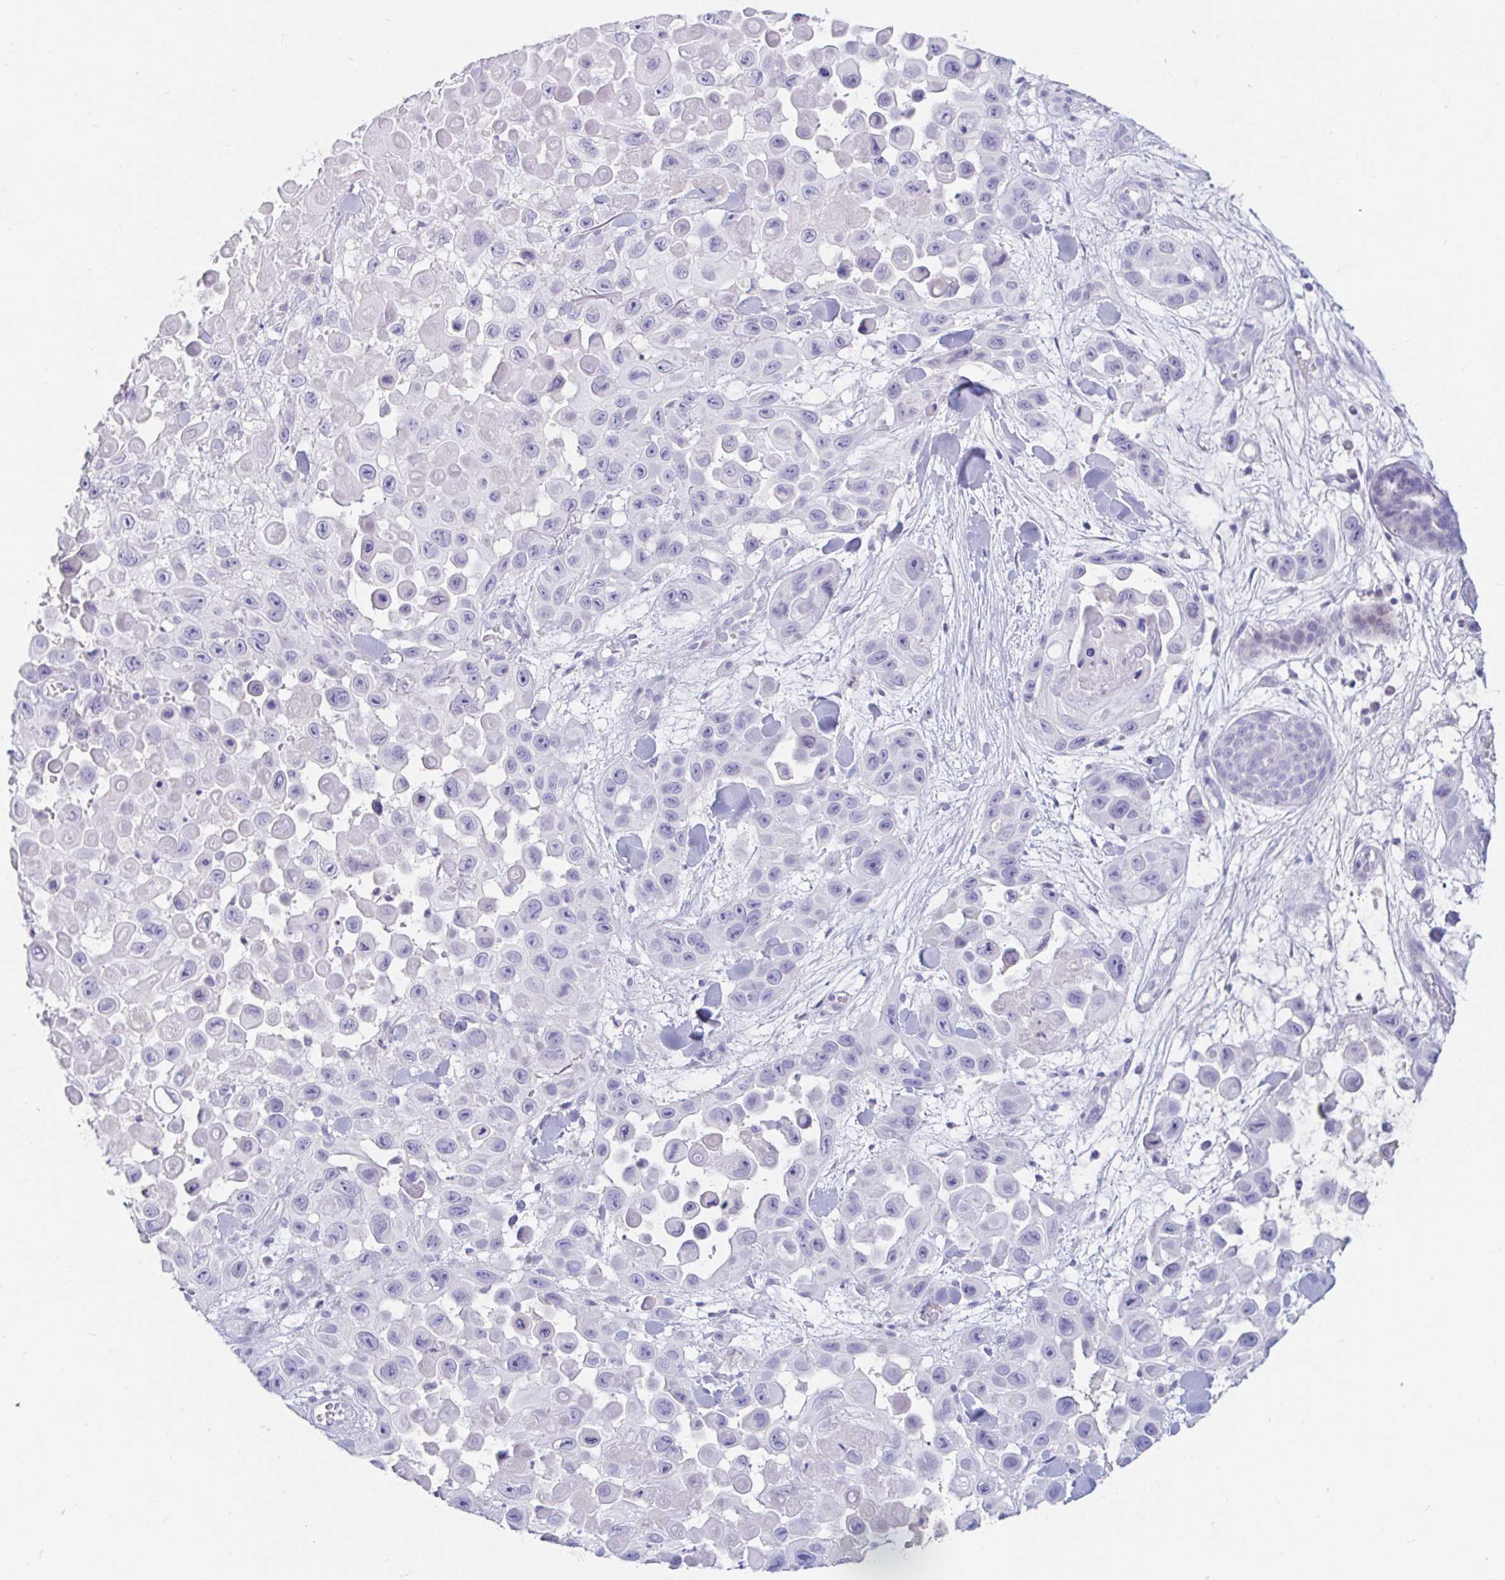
{"staining": {"intensity": "negative", "quantity": "none", "location": "none"}, "tissue": "skin cancer", "cell_type": "Tumor cells", "image_type": "cancer", "snomed": [{"axis": "morphology", "description": "Squamous cell carcinoma, NOS"}, {"axis": "topography", "description": "Skin"}], "caption": "The immunohistochemistry (IHC) micrograph has no significant positivity in tumor cells of skin squamous cell carcinoma tissue.", "gene": "TEX44", "patient": {"sex": "male", "age": 81}}